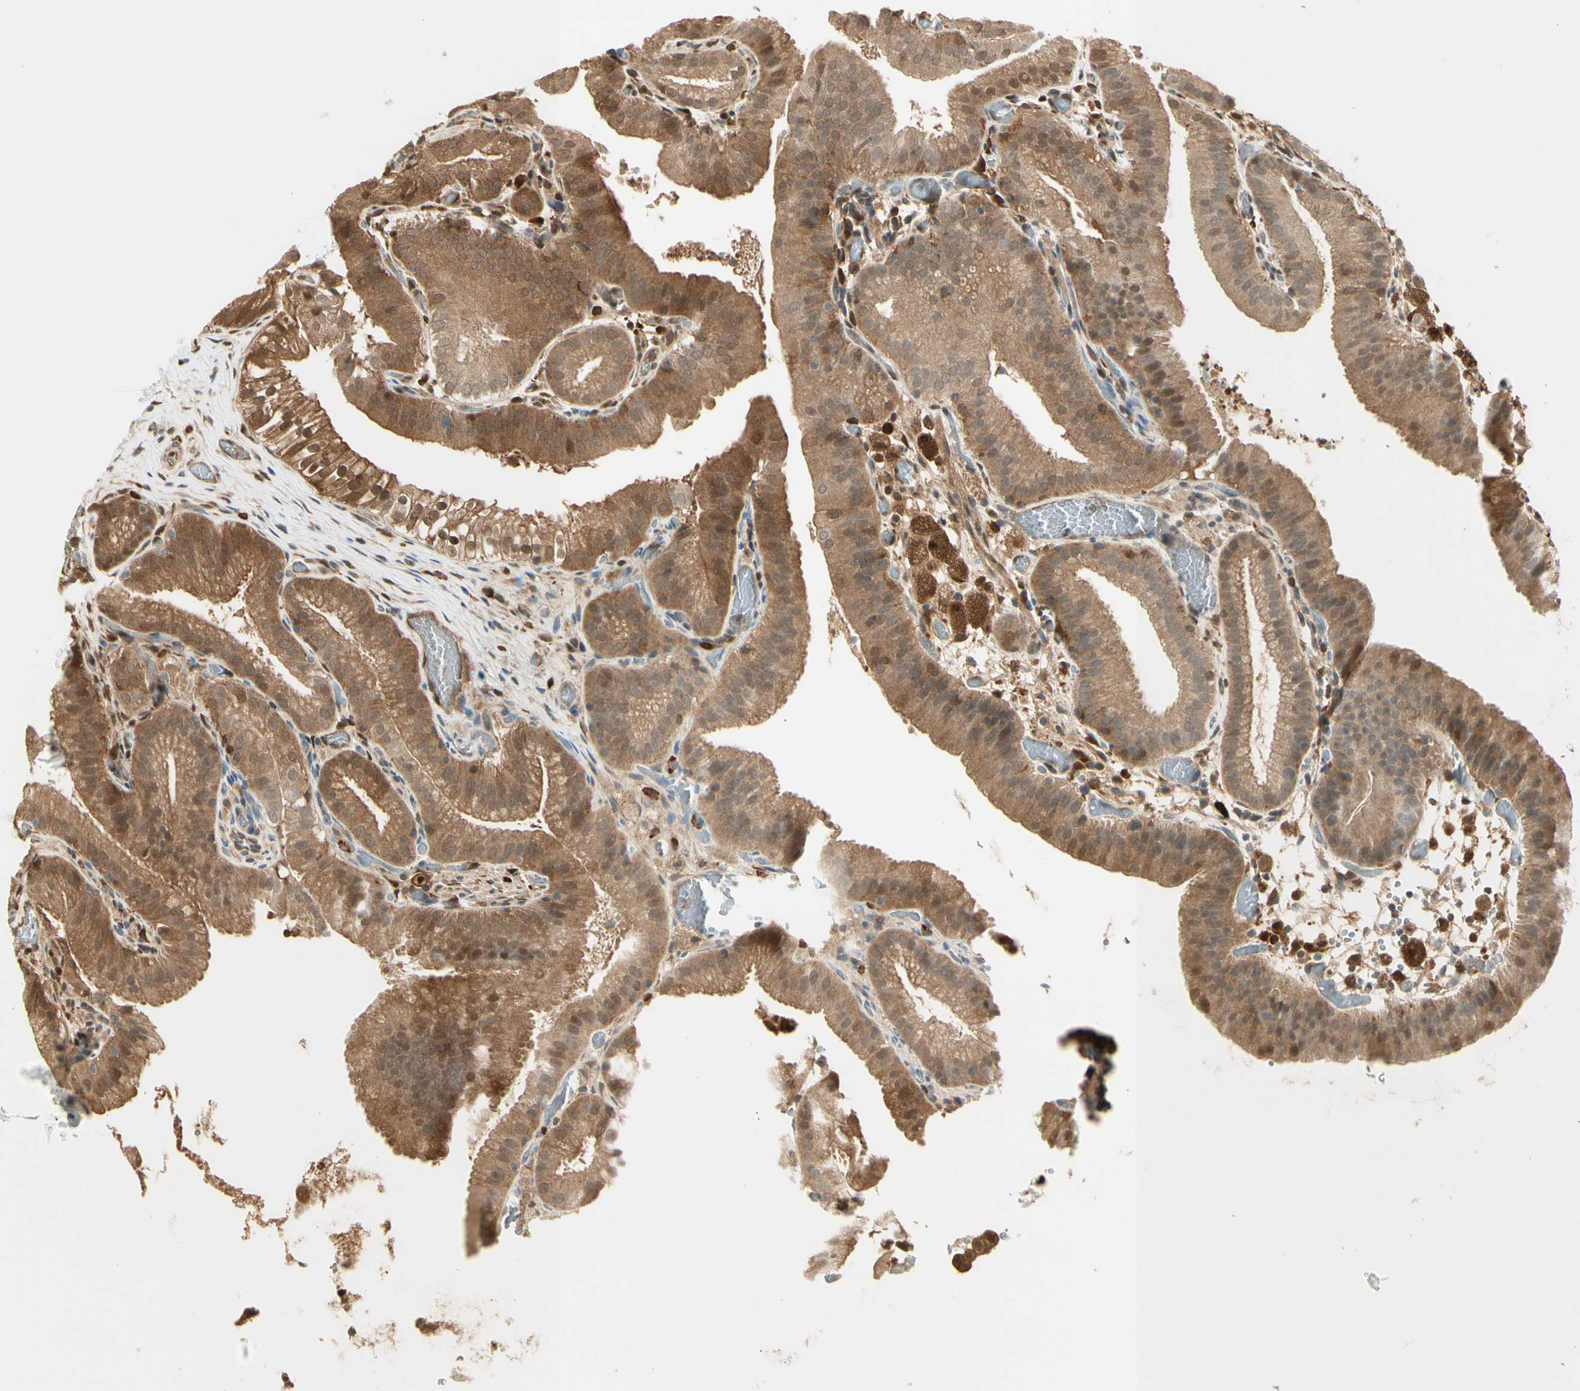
{"staining": {"intensity": "moderate", "quantity": ">75%", "location": "cytoplasmic/membranous,nuclear"}, "tissue": "gallbladder", "cell_type": "Glandular cells", "image_type": "normal", "snomed": [{"axis": "morphology", "description": "Normal tissue, NOS"}, {"axis": "topography", "description": "Gallbladder"}], "caption": "The histopathology image reveals staining of benign gallbladder, revealing moderate cytoplasmic/membranous,nuclear protein staining (brown color) within glandular cells.", "gene": "SERPINB6", "patient": {"sex": "male", "age": 54}}